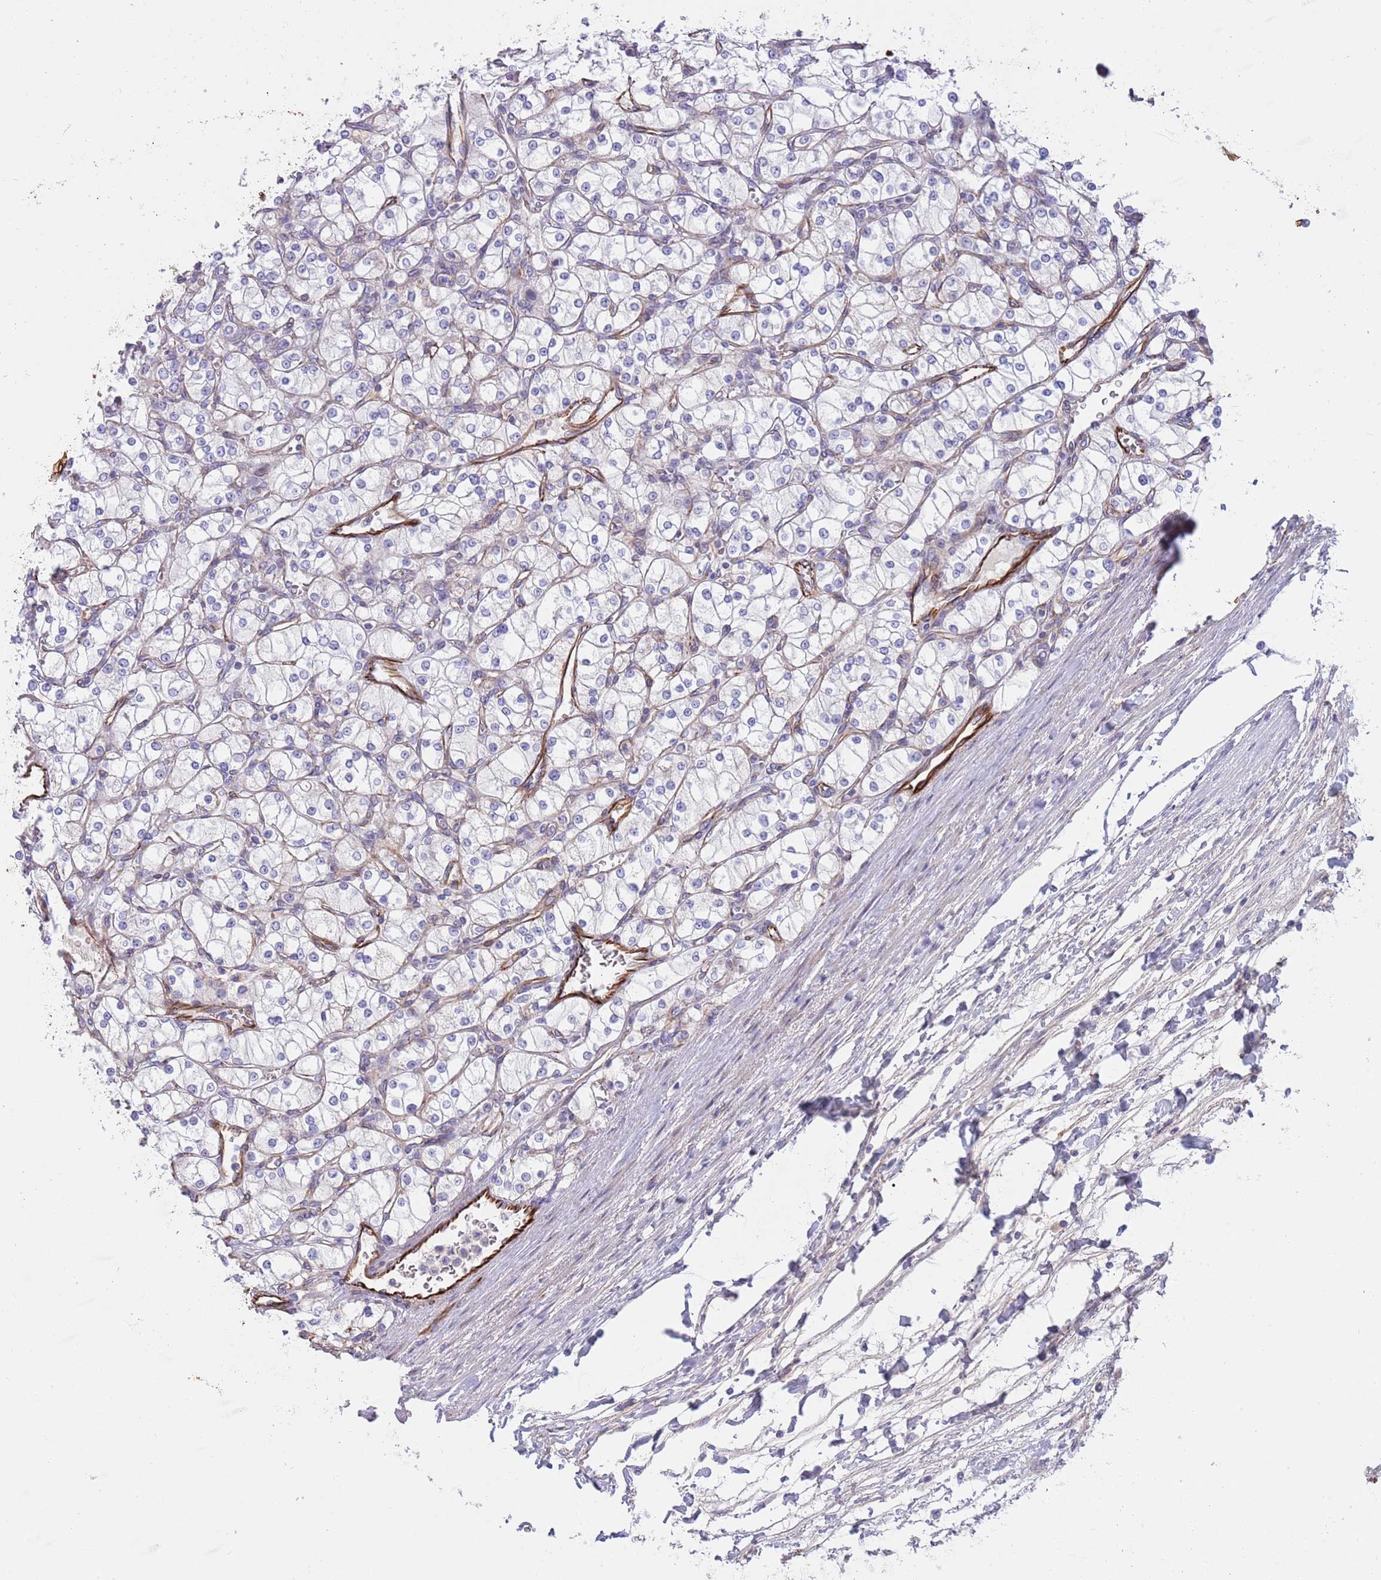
{"staining": {"intensity": "negative", "quantity": "none", "location": "none"}, "tissue": "renal cancer", "cell_type": "Tumor cells", "image_type": "cancer", "snomed": [{"axis": "morphology", "description": "Adenocarcinoma, NOS"}, {"axis": "topography", "description": "Kidney"}], "caption": "Image shows no protein expression in tumor cells of renal cancer (adenocarcinoma) tissue.", "gene": "MOGAT1", "patient": {"sex": "male", "age": 80}}